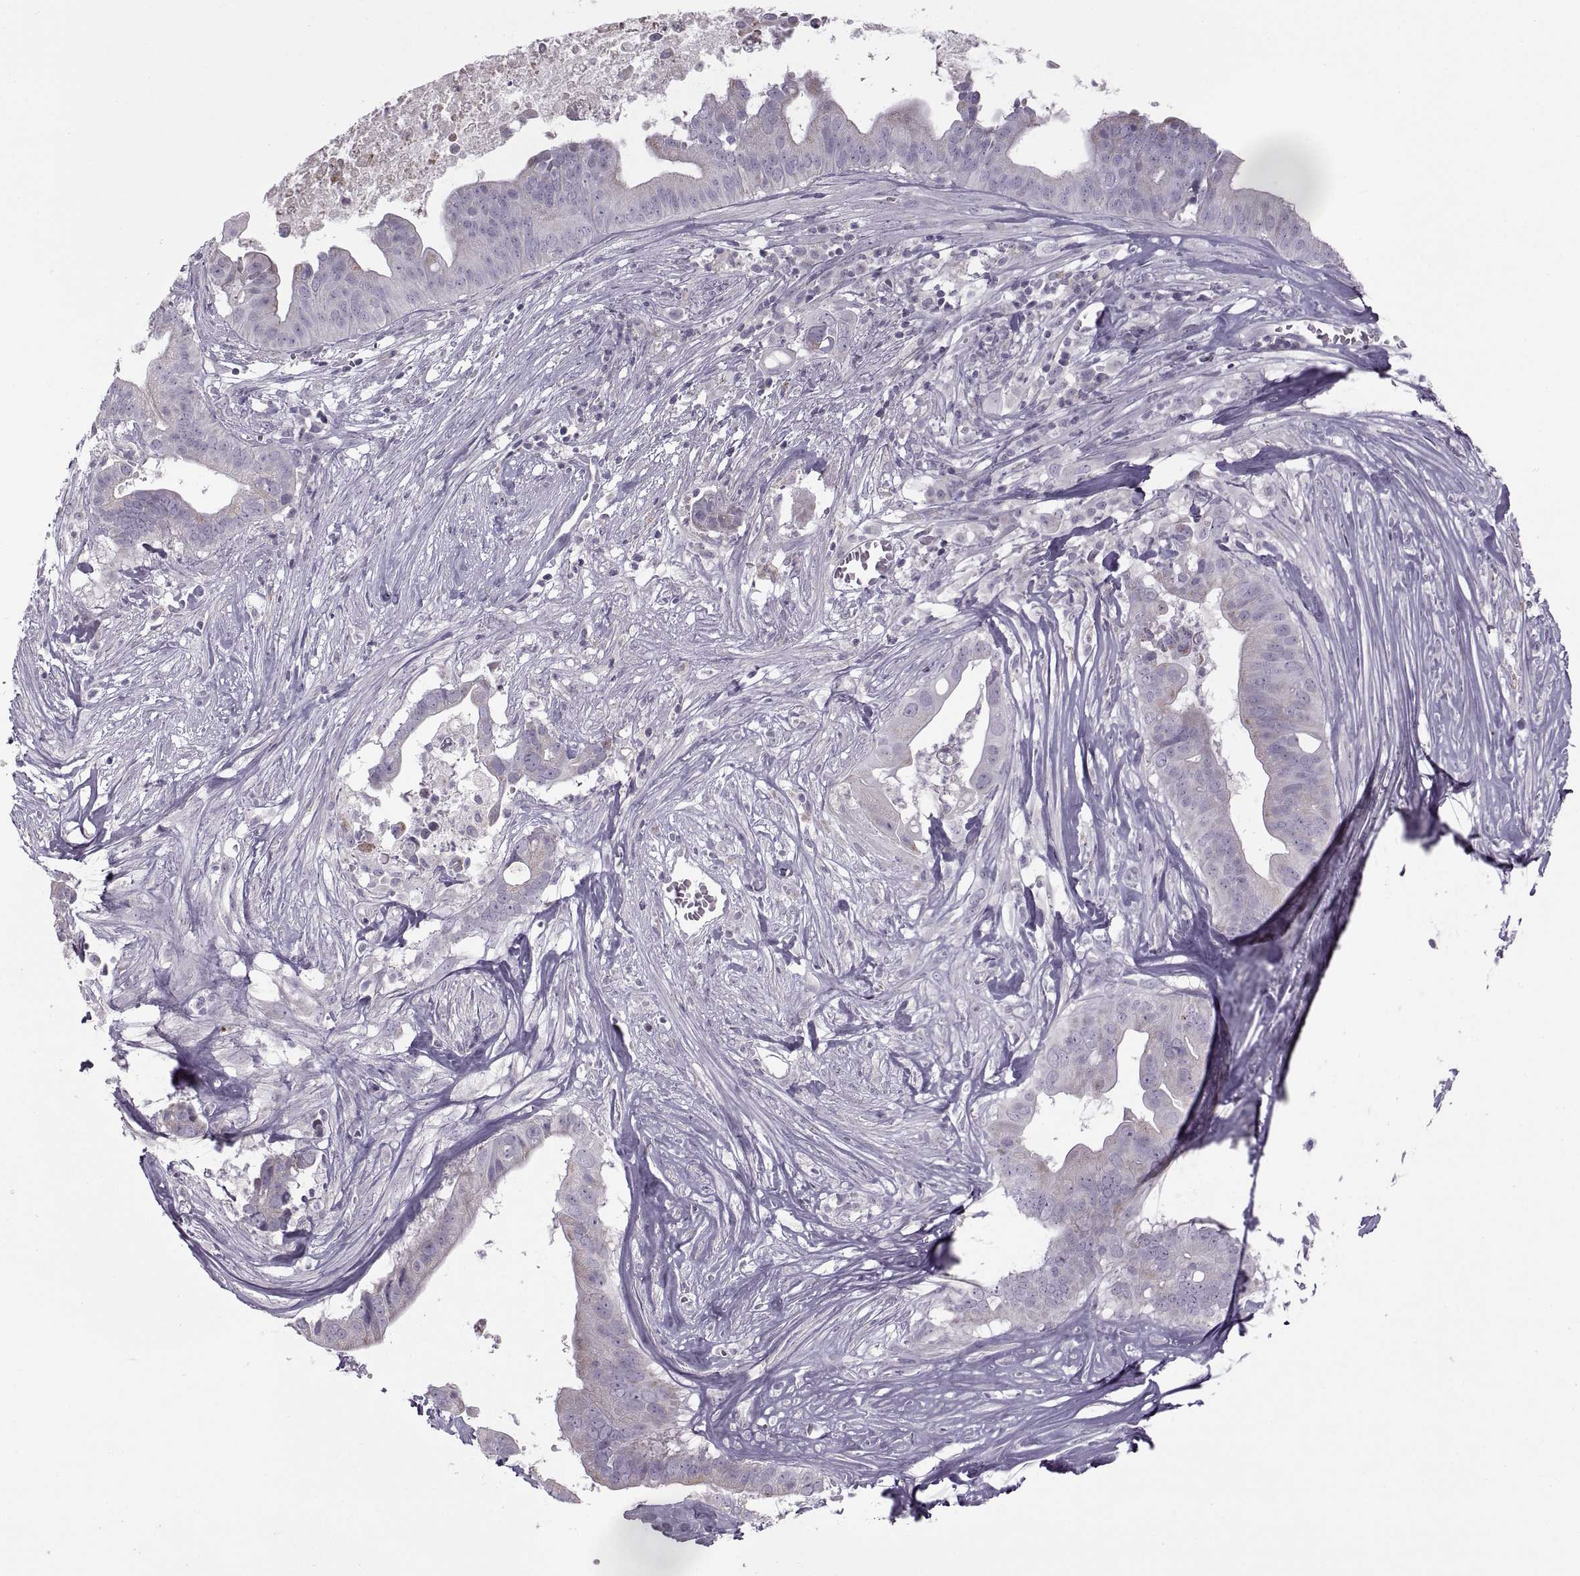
{"staining": {"intensity": "negative", "quantity": "none", "location": "none"}, "tissue": "pancreatic cancer", "cell_type": "Tumor cells", "image_type": "cancer", "snomed": [{"axis": "morphology", "description": "Adenocarcinoma, NOS"}, {"axis": "topography", "description": "Pancreas"}], "caption": "The photomicrograph demonstrates no significant expression in tumor cells of adenocarcinoma (pancreatic).", "gene": "PIERCE1", "patient": {"sex": "male", "age": 61}}